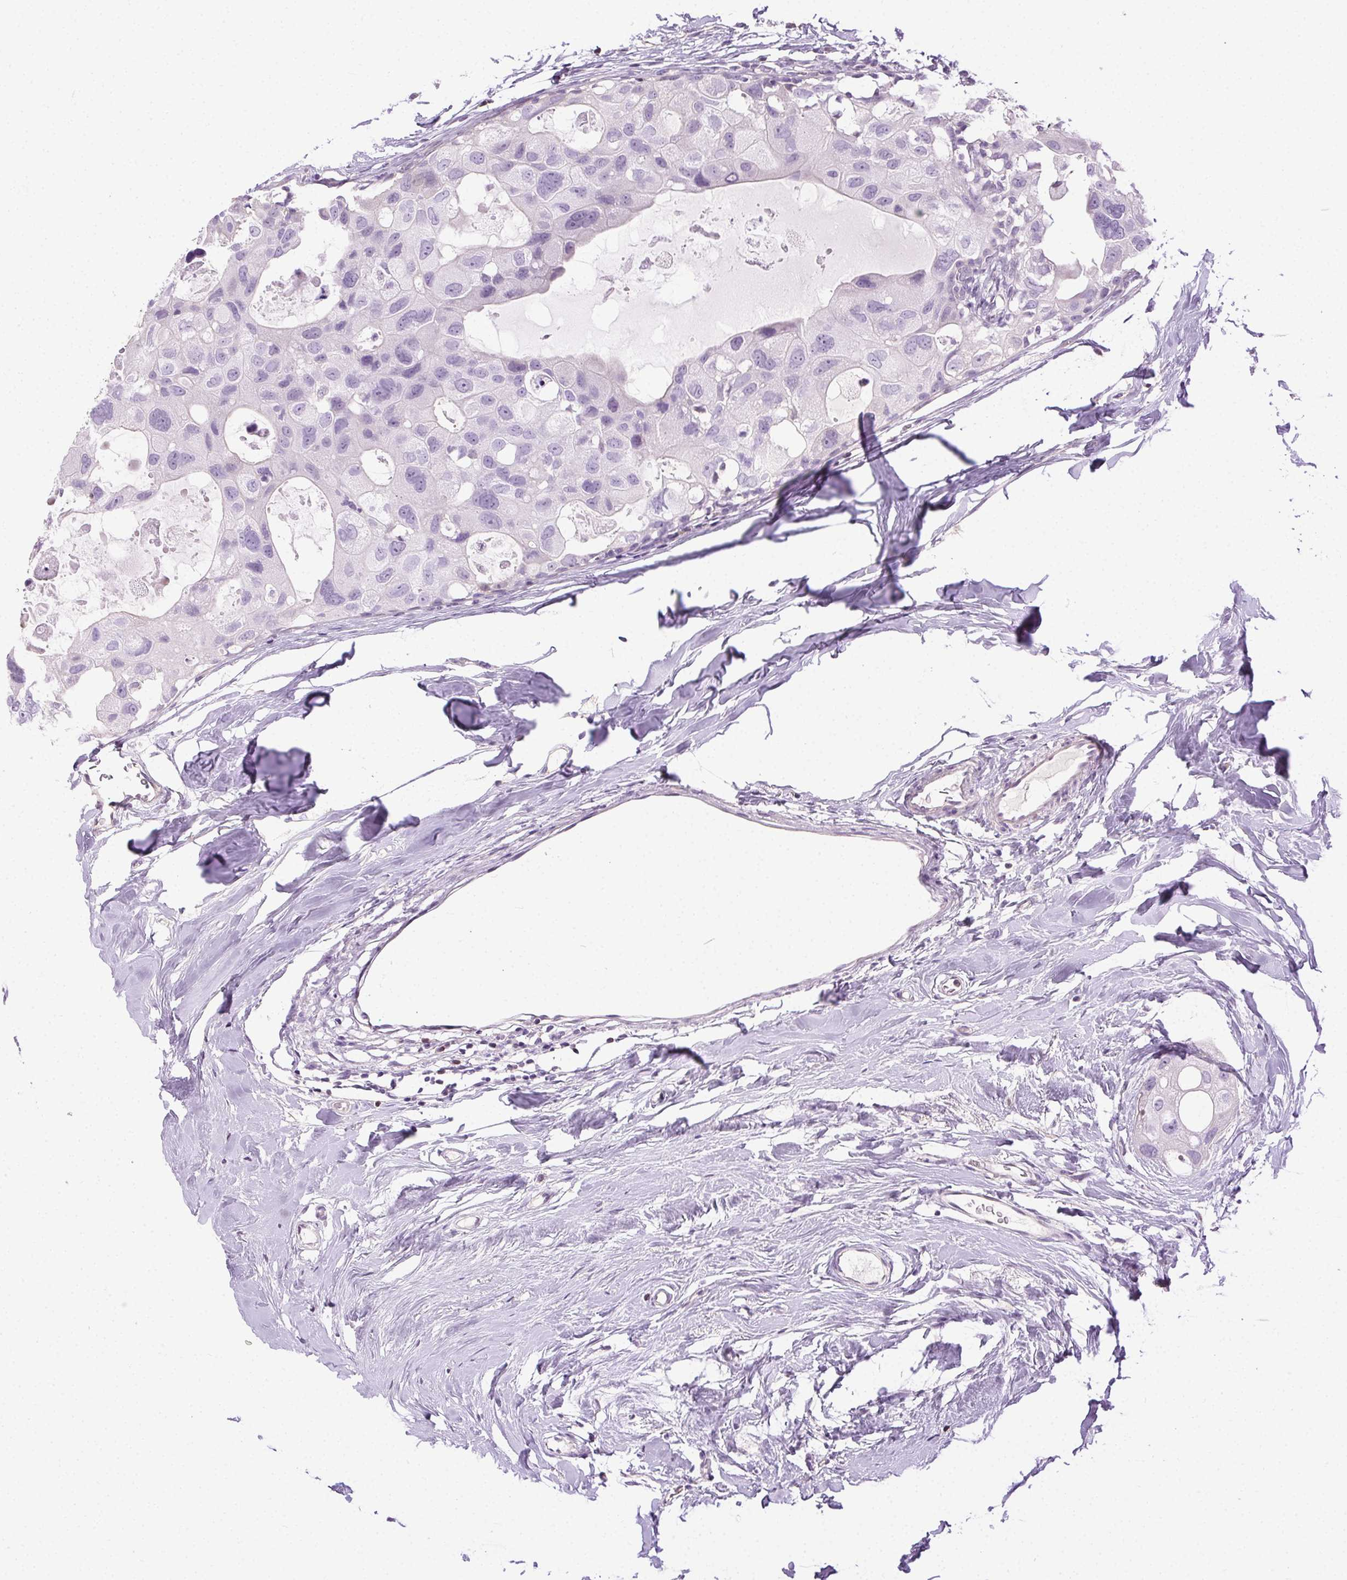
{"staining": {"intensity": "negative", "quantity": "none", "location": "none"}, "tissue": "breast cancer", "cell_type": "Tumor cells", "image_type": "cancer", "snomed": [{"axis": "morphology", "description": "Duct carcinoma"}, {"axis": "topography", "description": "Breast"}], "caption": "Protein analysis of breast cancer reveals no significant positivity in tumor cells.", "gene": "SYCE2", "patient": {"sex": "female", "age": 43}}